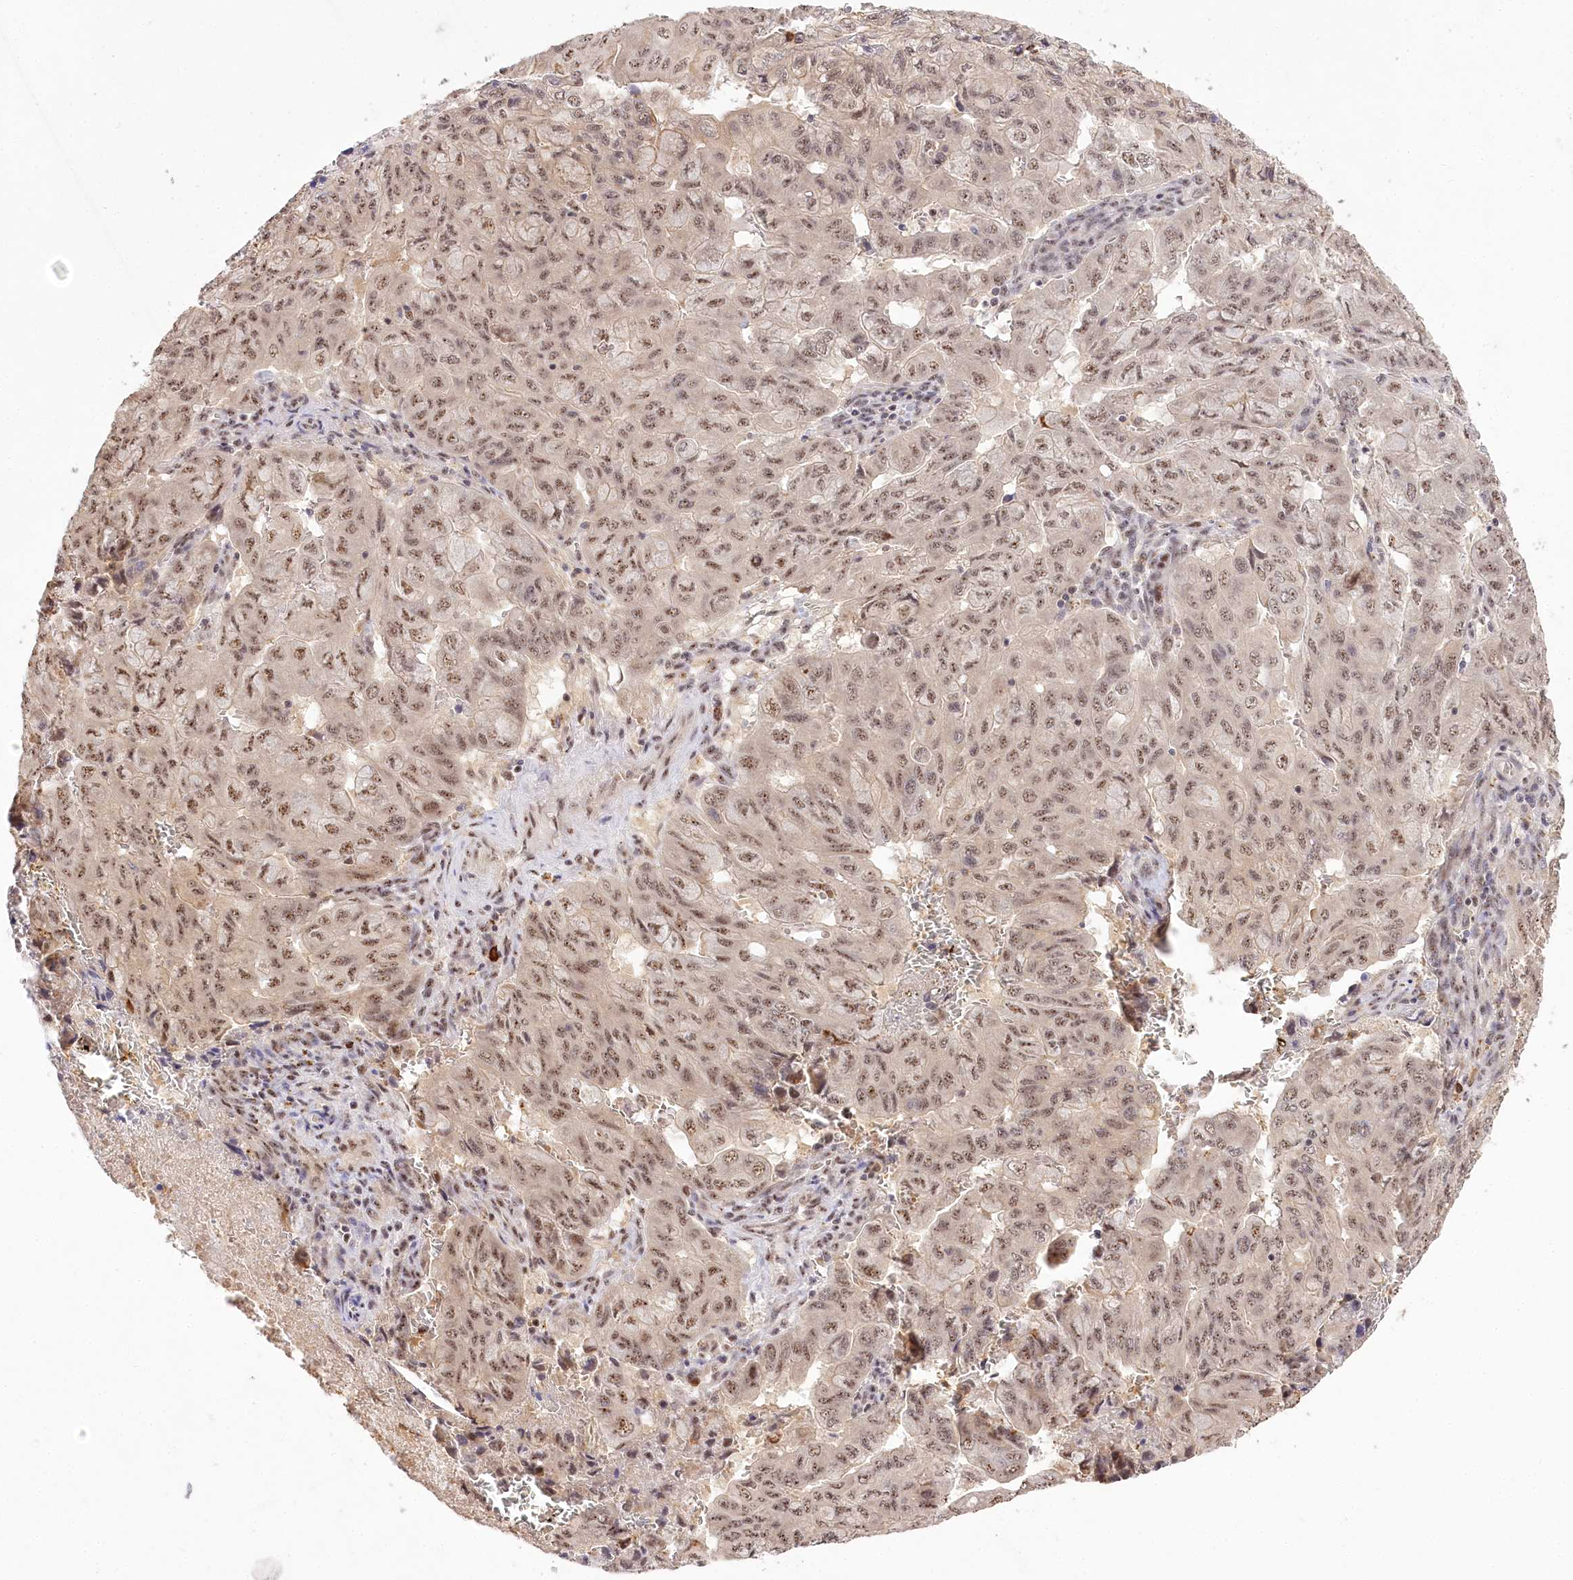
{"staining": {"intensity": "weak", "quantity": ">75%", "location": "nuclear"}, "tissue": "pancreatic cancer", "cell_type": "Tumor cells", "image_type": "cancer", "snomed": [{"axis": "morphology", "description": "Adenocarcinoma, NOS"}, {"axis": "topography", "description": "Pancreas"}], "caption": "Pancreatic adenocarcinoma stained with a brown dye demonstrates weak nuclear positive positivity in about >75% of tumor cells.", "gene": "PYROXD1", "patient": {"sex": "male", "age": 51}}